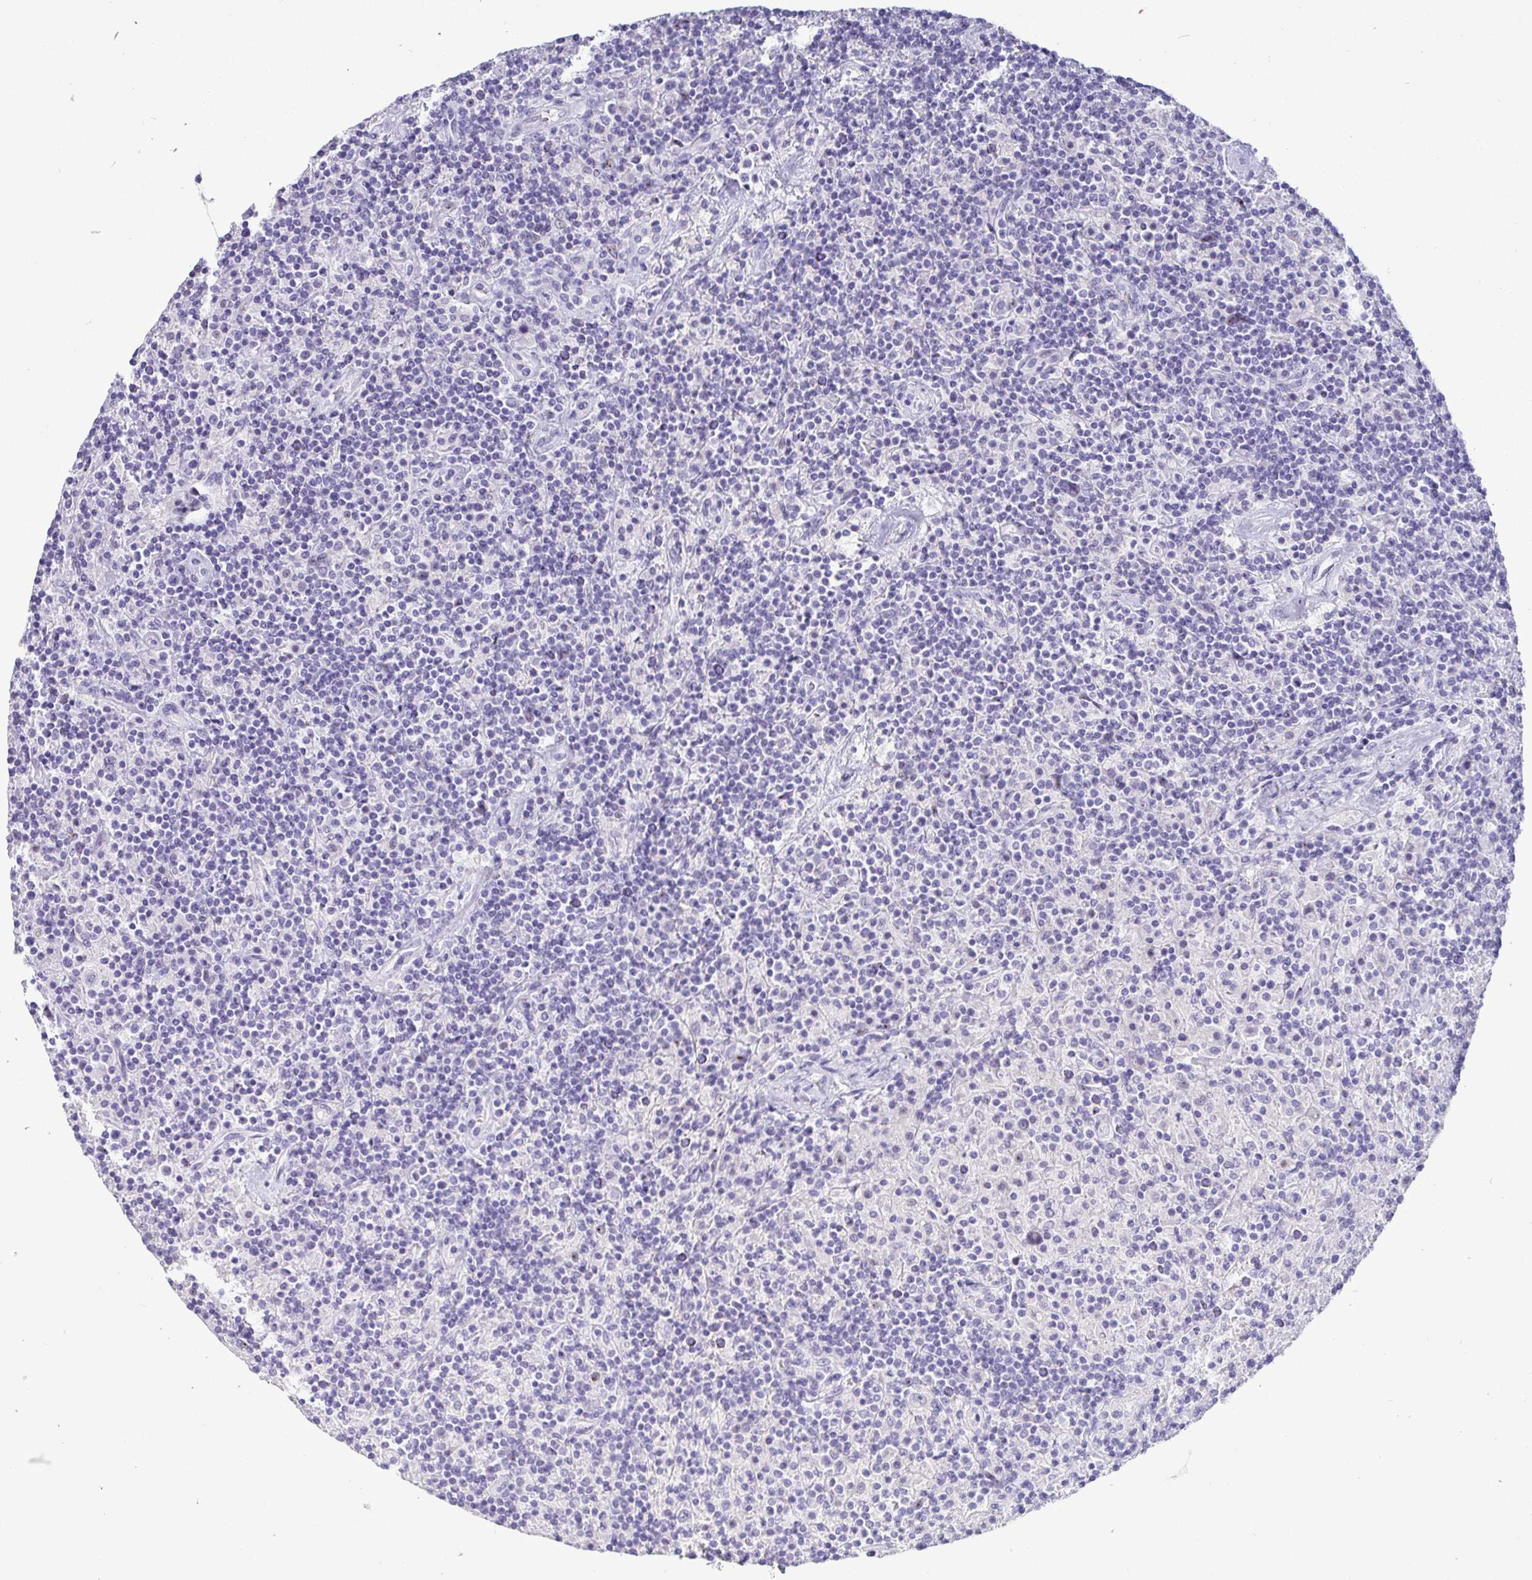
{"staining": {"intensity": "negative", "quantity": "none", "location": "none"}, "tissue": "lymphoma", "cell_type": "Tumor cells", "image_type": "cancer", "snomed": [{"axis": "morphology", "description": "Hodgkin's disease, NOS"}, {"axis": "topography", "description": "Thymus, NOS"}], "caption": "This is an immunohistochemistry (IHC) image of human lymphoma. There is no positivity in tumor cells.", "gene": "TMEM241", "patient": {"sex": "female", "age": 17}}